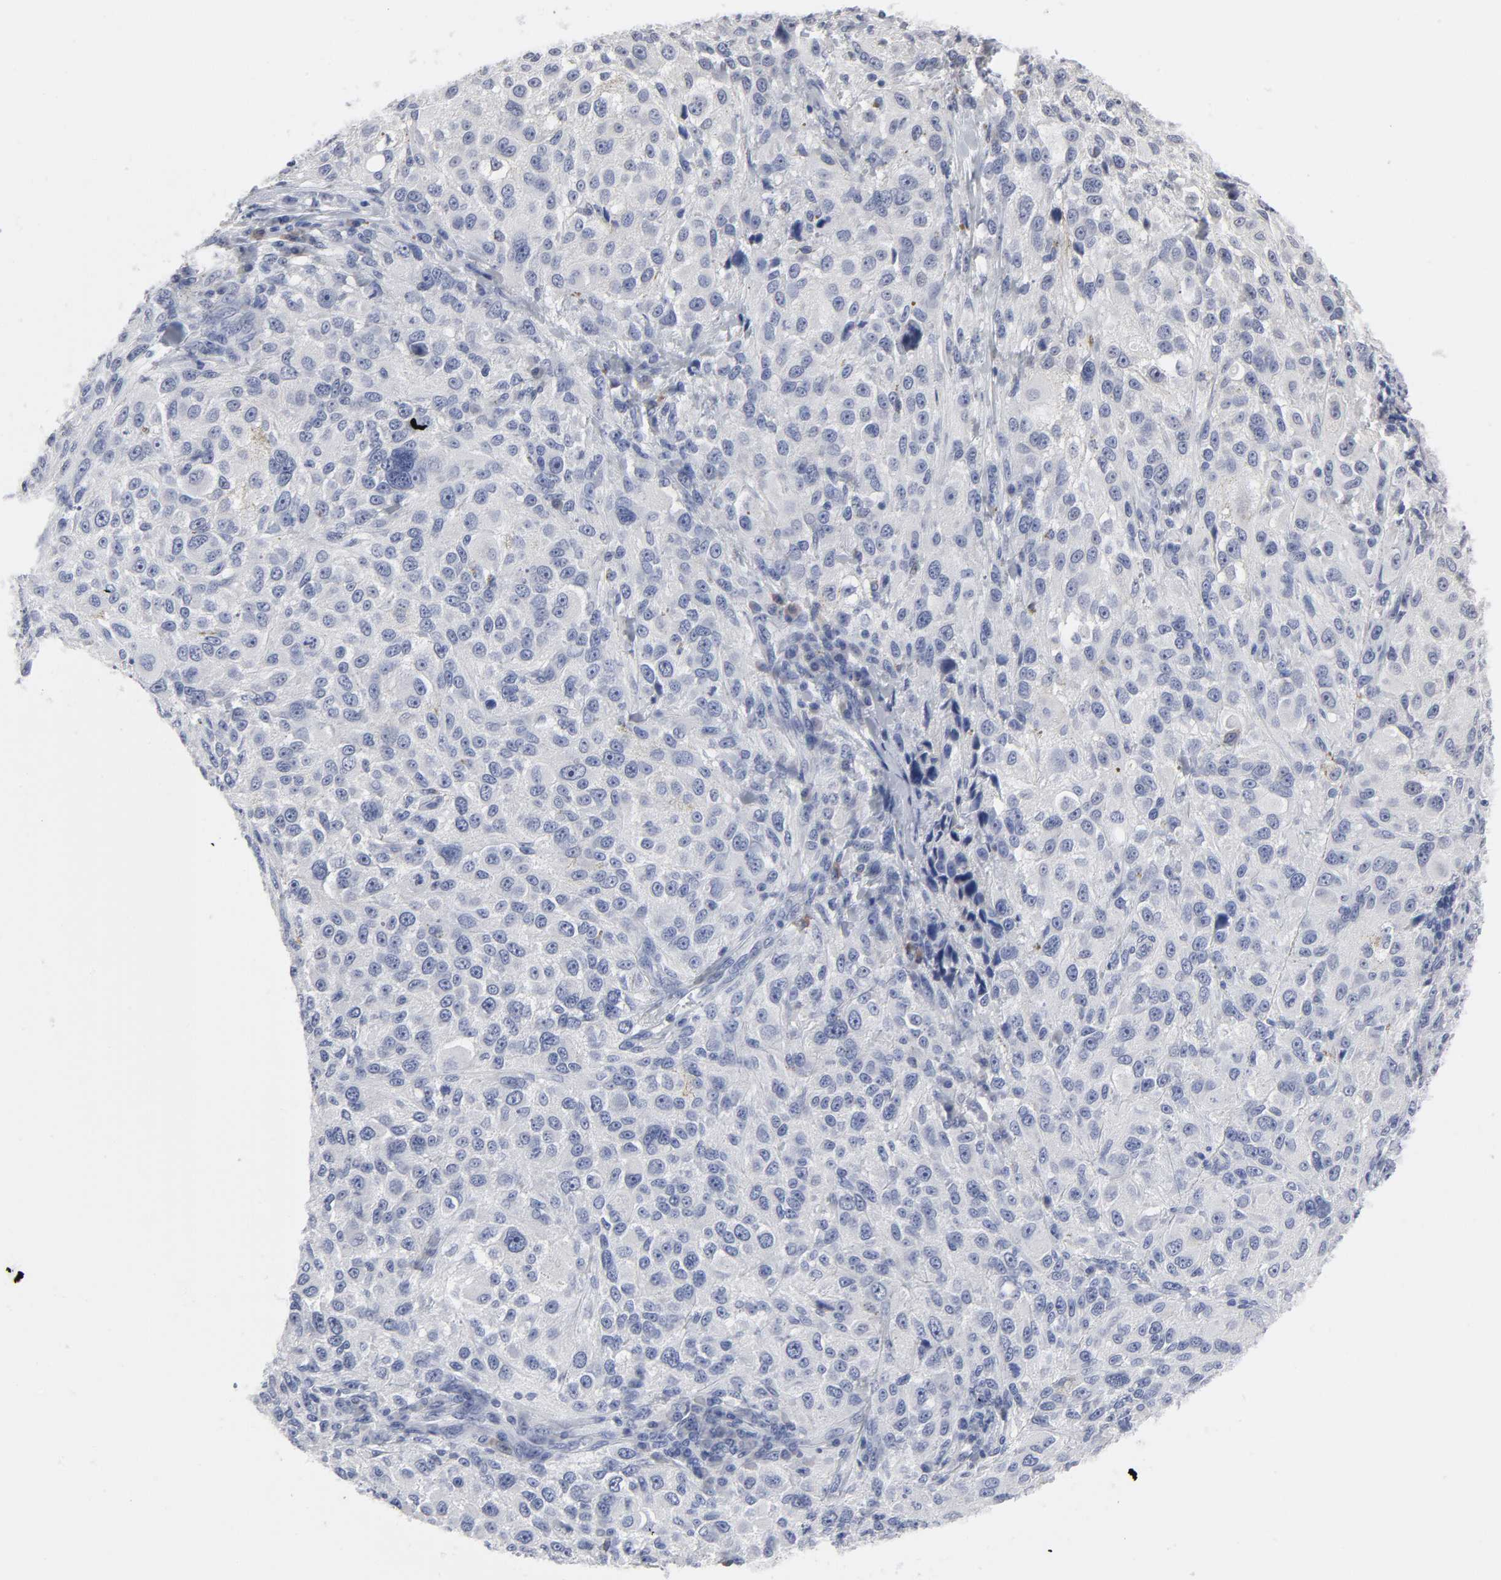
{"staining": {"intensity": "negative", "quantity": "none", "location": "none"}, "tissue": "melanoma", "cell_type": "Tumor cells", "image_type": "cancer", "snomed": [{"axis": "morphology", "description": "Necrosis, NOS"}, {"axis": "morphology", "description": "Malignant melanoma, NOS"}, {"axis": "topography", "description": "Skin"}], "caption": "Melanoma was stained to show a protein in brown. There is no significant expression in tumor cells.", "gene": "HNF4A", "patient": {"sex": "female", "age": 87}}